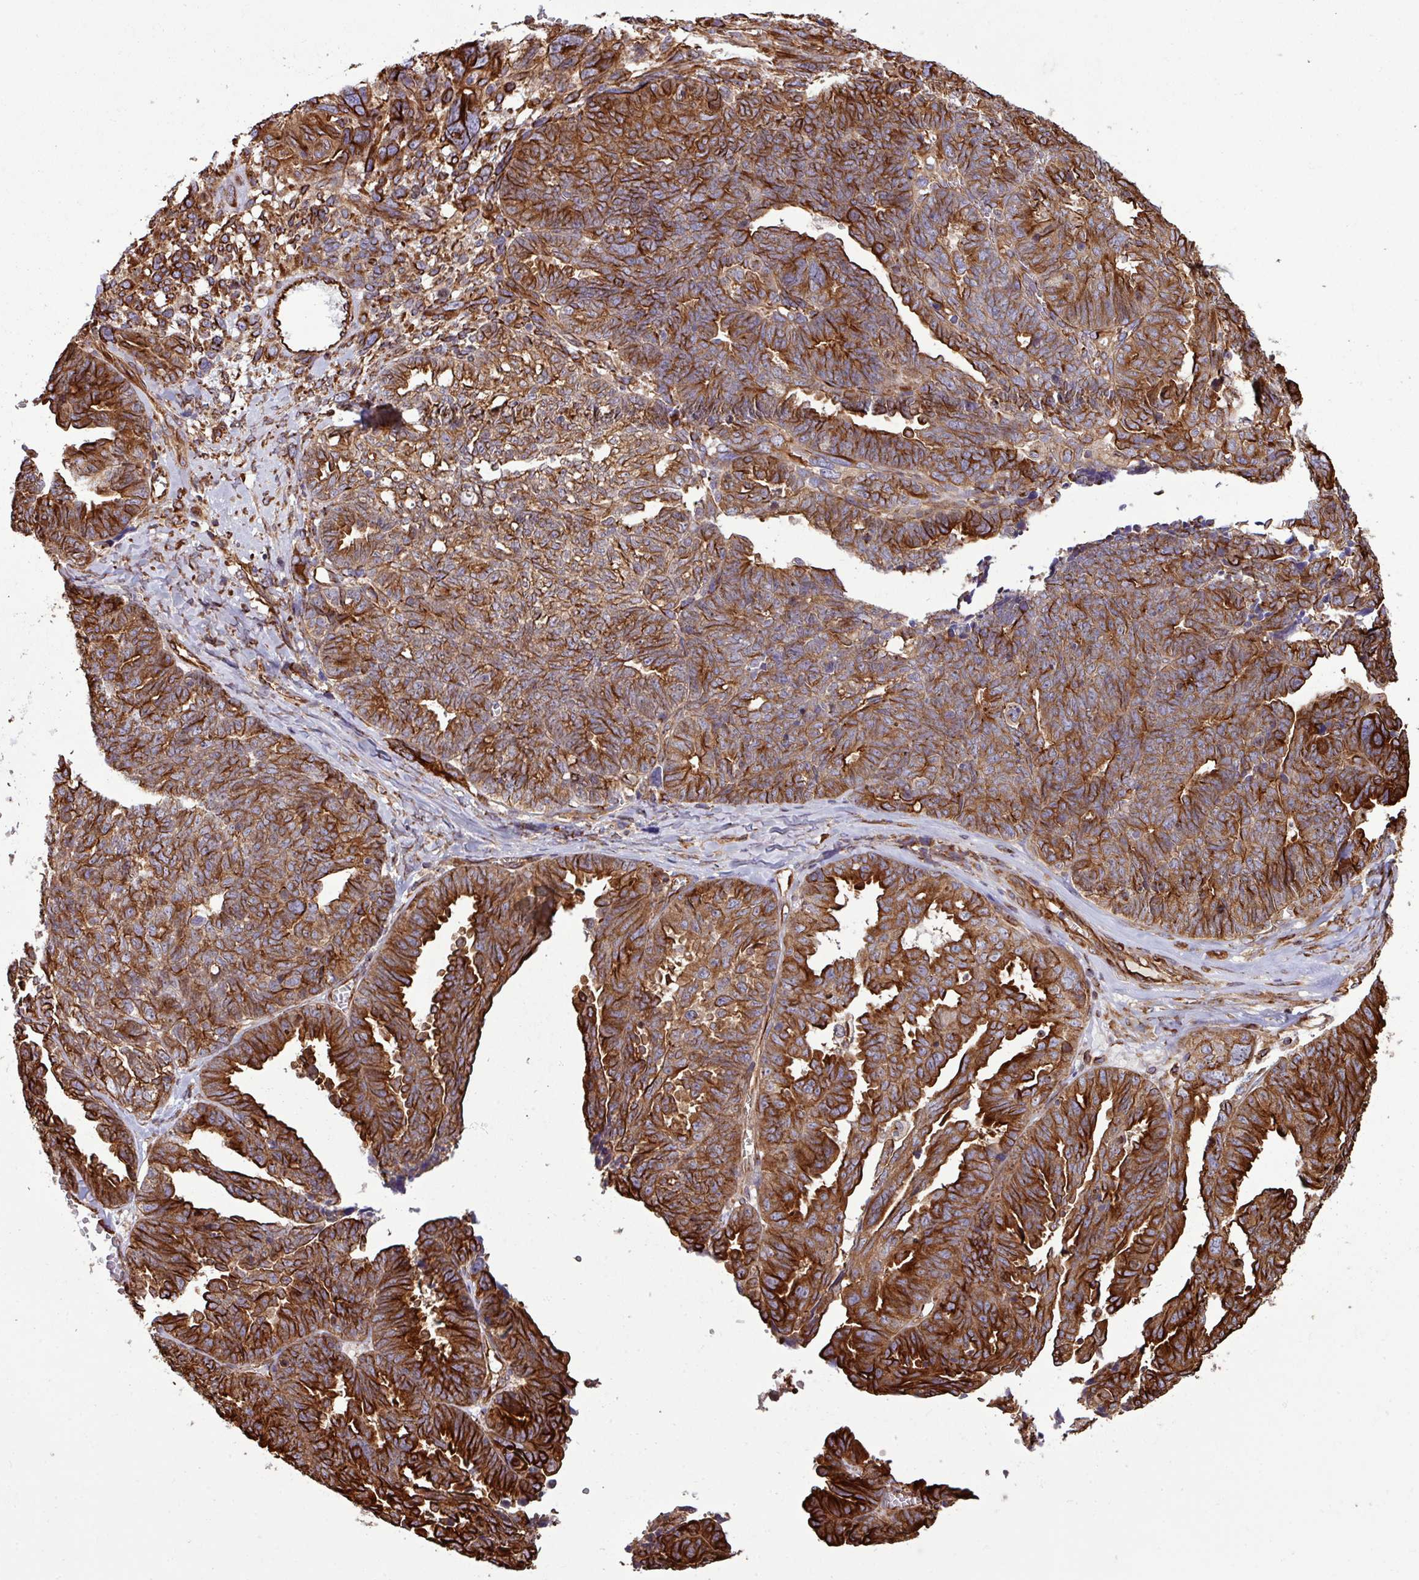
{"staining": {"intensity": "strong", "quantity": ">75%", "location": "cytoplasmic/membranous"}, "tissue": "ovarian cancer", "cell_type": "Tumor cells", "image_type": "cancer", "snomed": [{"axis": "morphology", "description": "Cystadenocarcinoma, serous, NOS"}, {"axis": "topography", "description": "Ovary"}], "caption": "The histopathology image reveals staining of ovarian cancer, revealing strong cytoplasmic/membranous protein expression (brown color) within tumor cells.", "gene": "ZNF300", "patient": {"sex": "female", "age": 79}}